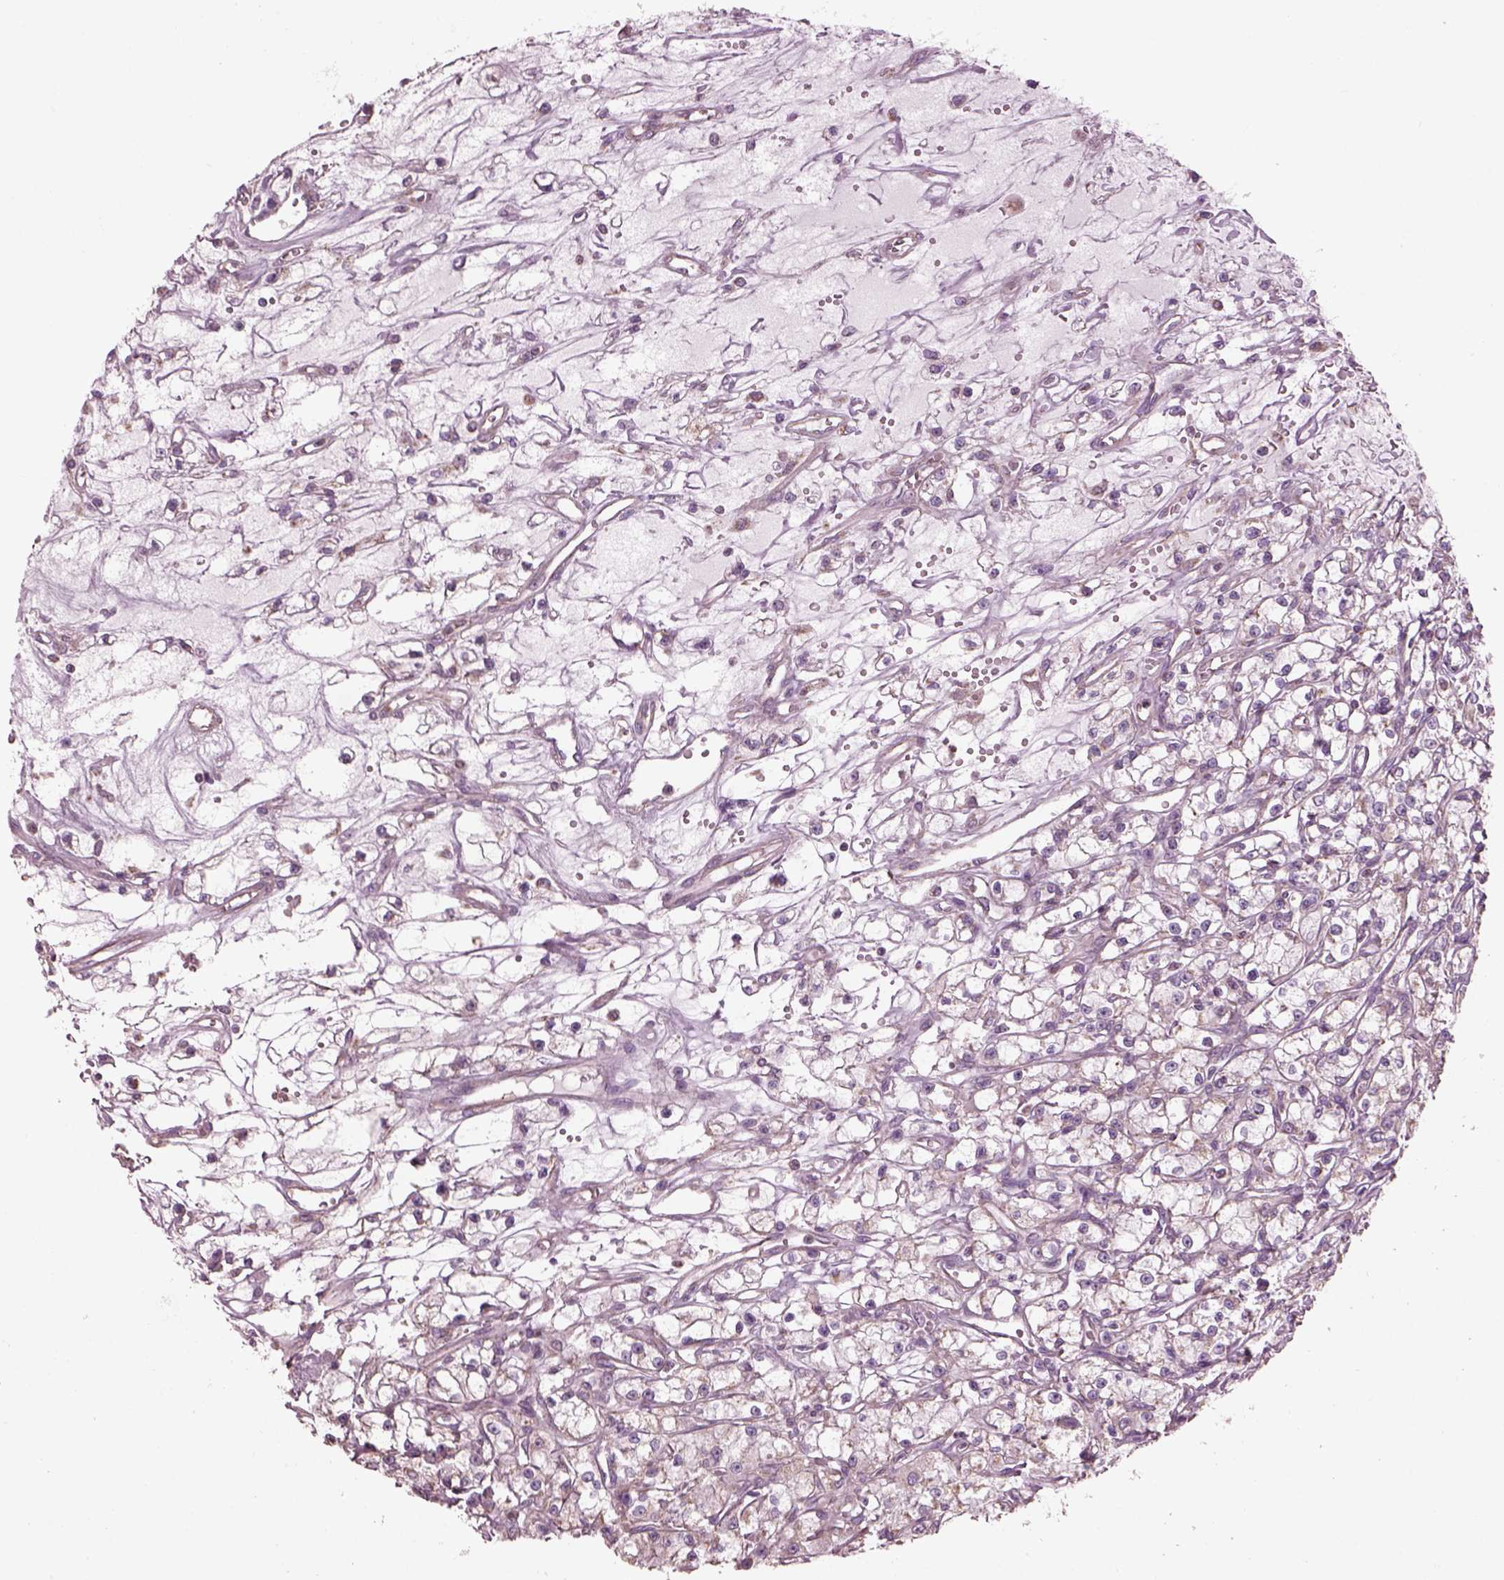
{"staining": {"intensity": "negative", "quantity": "none", "location": "none"}, "tissue": "renal cancer", "cell_type": "Tumor cells", "image_type": "cancer", "snomed": [{"axis": "morphology", "description": "Adenocarcinoma, NOS"}, {"axis": "topography", "description": "Kidney"}], "caption": "Immunohistochemical staining of human renal cancer exhibits no significant staining in tumor cells. Nuclei are stained in blue.", "gene": "SPATA7", "patient": {"sex": "female", "age": 59}}